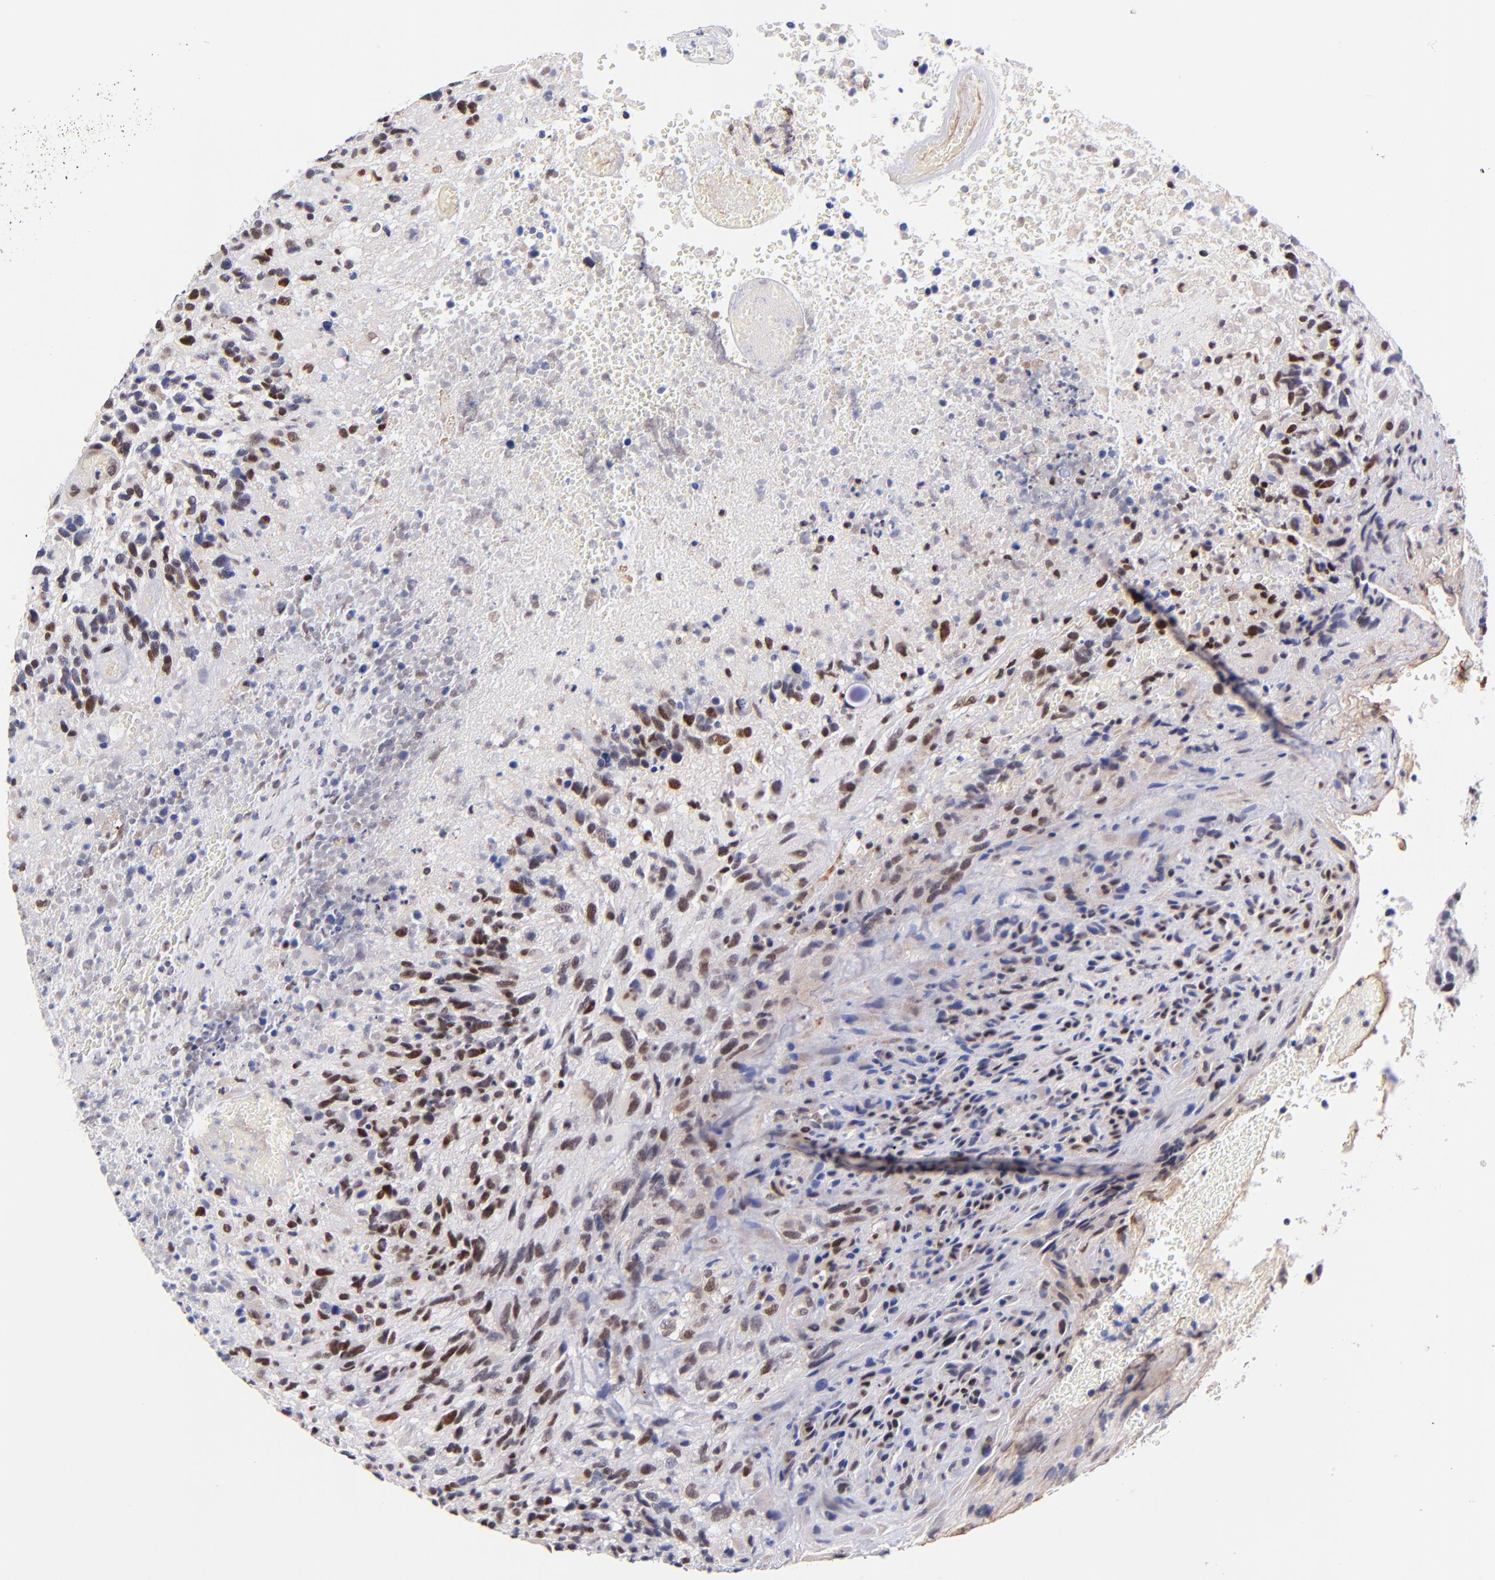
{"staining": {"intensity": "moderate", "quantity": ">75%", "location": "nuclear"}, "tissue": "glioma", "cell_type": "Tumor cells", "image_type": "cancer", "snomed": [{"axis": "morphology", "description": "Glioma, malignant, High grade"}, {"axis": "topography", "description": "Brain"}], "caption": "Immunohistochemistry of human malignant glioma (high-grade) shows medium levels of moderate nuclear positivity in about >75% of tumor cells.", "gene": "MIDEAS", "patient": {"sex": "male", "age": 72}}